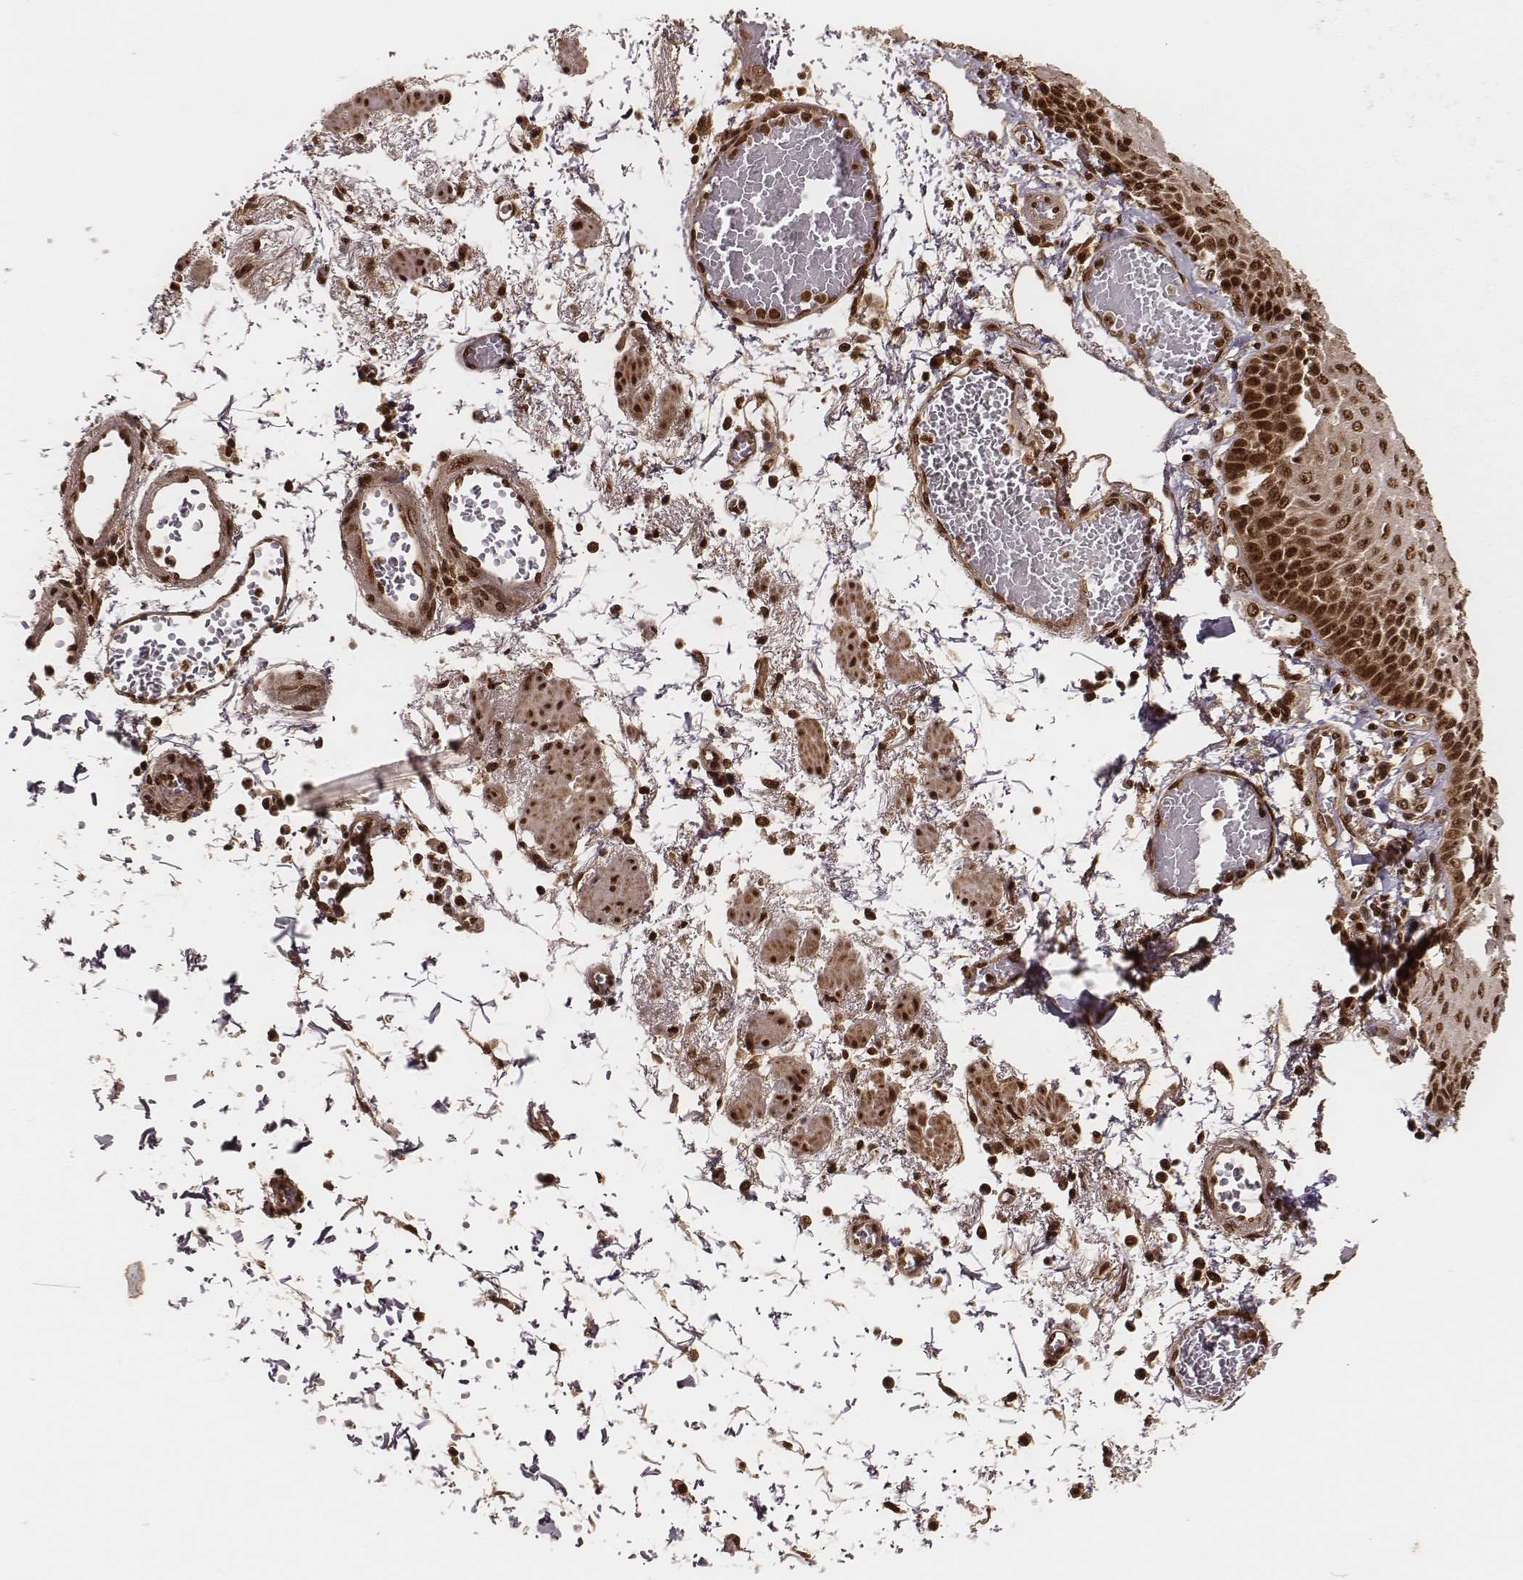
{"staining": {"intensity": "strong", "quantity": ">75%", "location": "cytoplasmic/membranous,nuclear"}, "tissue": "esophagus", "cell_type": "Squamous epithelial cells", "image_type": "normal", "snomed": [{"axis": "morphology", "description": "Normal tissue, NOS"}, {"axis": "morphology", "description": "Adenocarcinoma, NOS"}, {"axis": "topography", "description": "Esophagus"}], "caption": "Protein expression analysis of unremarkable esophagus shows strong cytoplasmic/membranous,nuclear staining in about >75% of squamous epithelial cells.", "gene": "NFX1", "patient": {"sex": "male", "age": 81}}